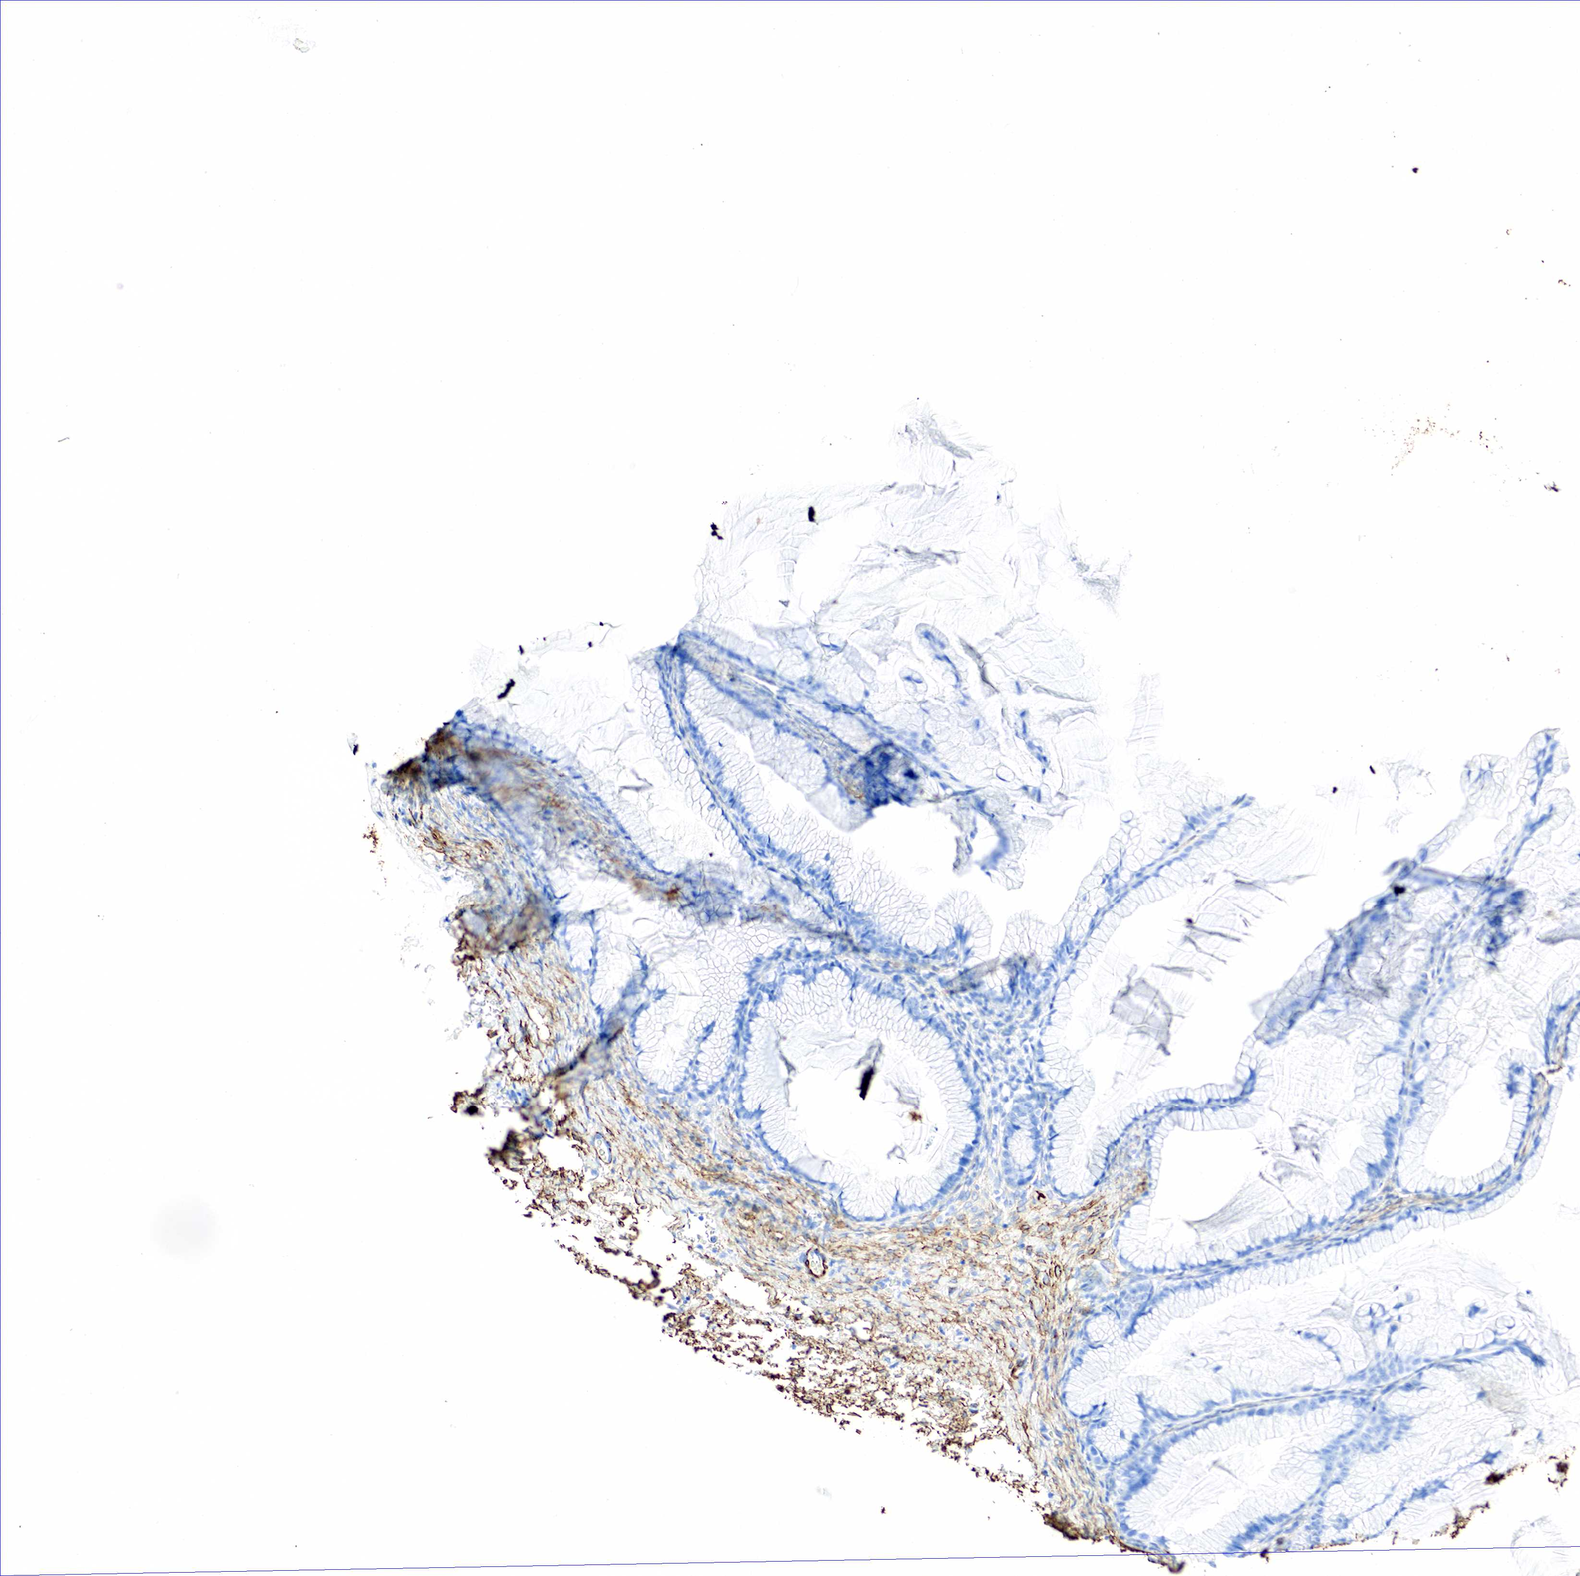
{"staining": {"intensity": "negative", "quantity": "none", "location": "none"}, "tissue": "ovarian cancer", "cell_type": "Tumor cells", "image_type": "cancer", "snomed": [{"axis": "morphology", "description": "Cystadenocarcinoma, mucinous, NOS"}, {"axis": "topography", "description": "Ovary"}], "caption": "Ovarian cancer was stained to show a protein in brown. There is no significant positivity in tumor cells.", "gene": "ACTA1", "patient": {"sex": "female", "age": 41}}